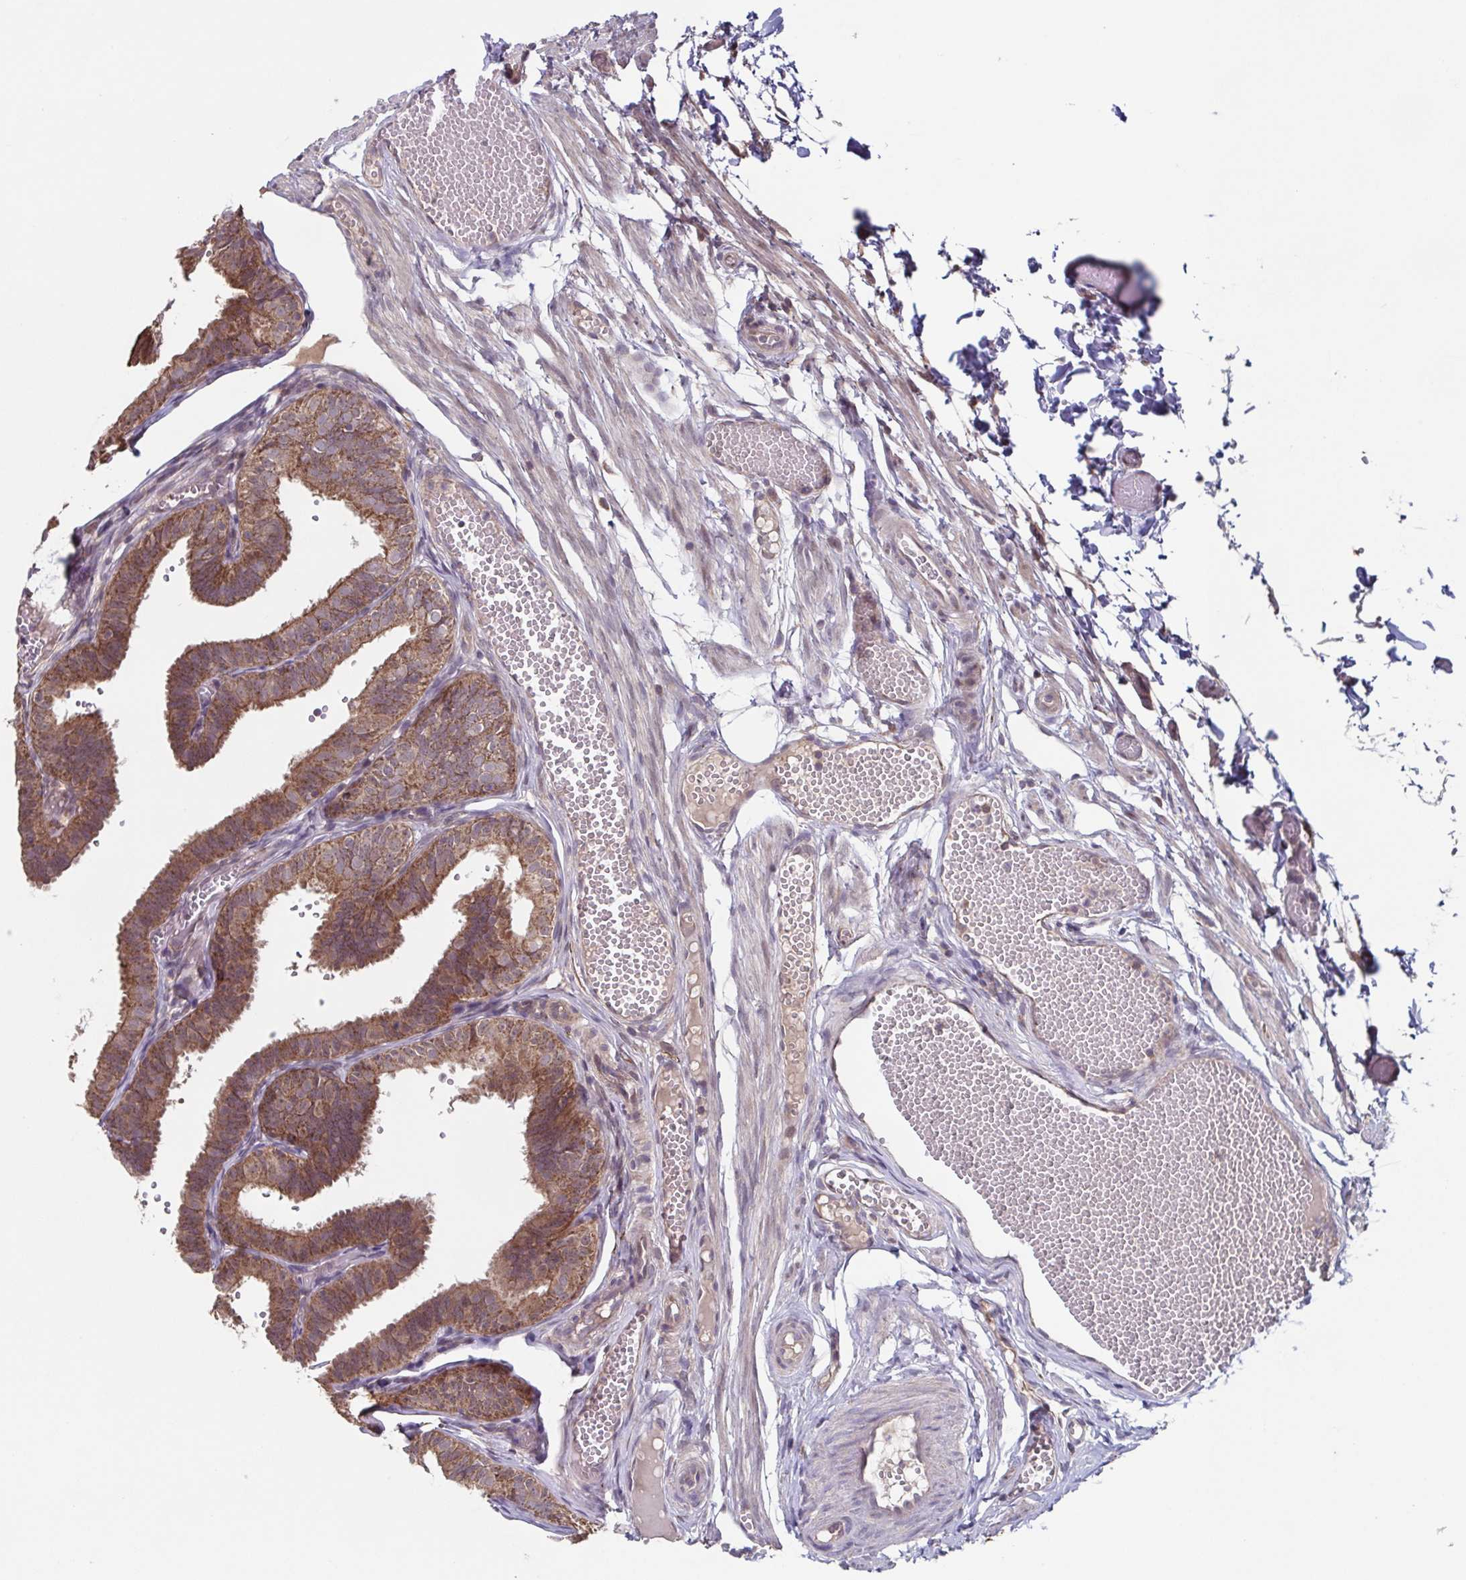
{"staining": {"intensity": "moderate", "quantity": ">75%", "location": "cytoplasmic/membranous"}, "tissue": "fallopian tube", "cell_type": "Glandular cells", "image_type": "normal", "snomed": [{"axis": "morphology", "description": "Normal tissue, NOS"}, {"axis": "topography", "description": "Fallopian tube"}], "caption": "Immunohistochemistry (IHC) of benign human fallopian tube reveals medium levels of moderate cytoplasmic/membranous positivity in about >75% of glandular cells.", "gene": "TTC19", "patient": {"sex": "female", "age": 25}}